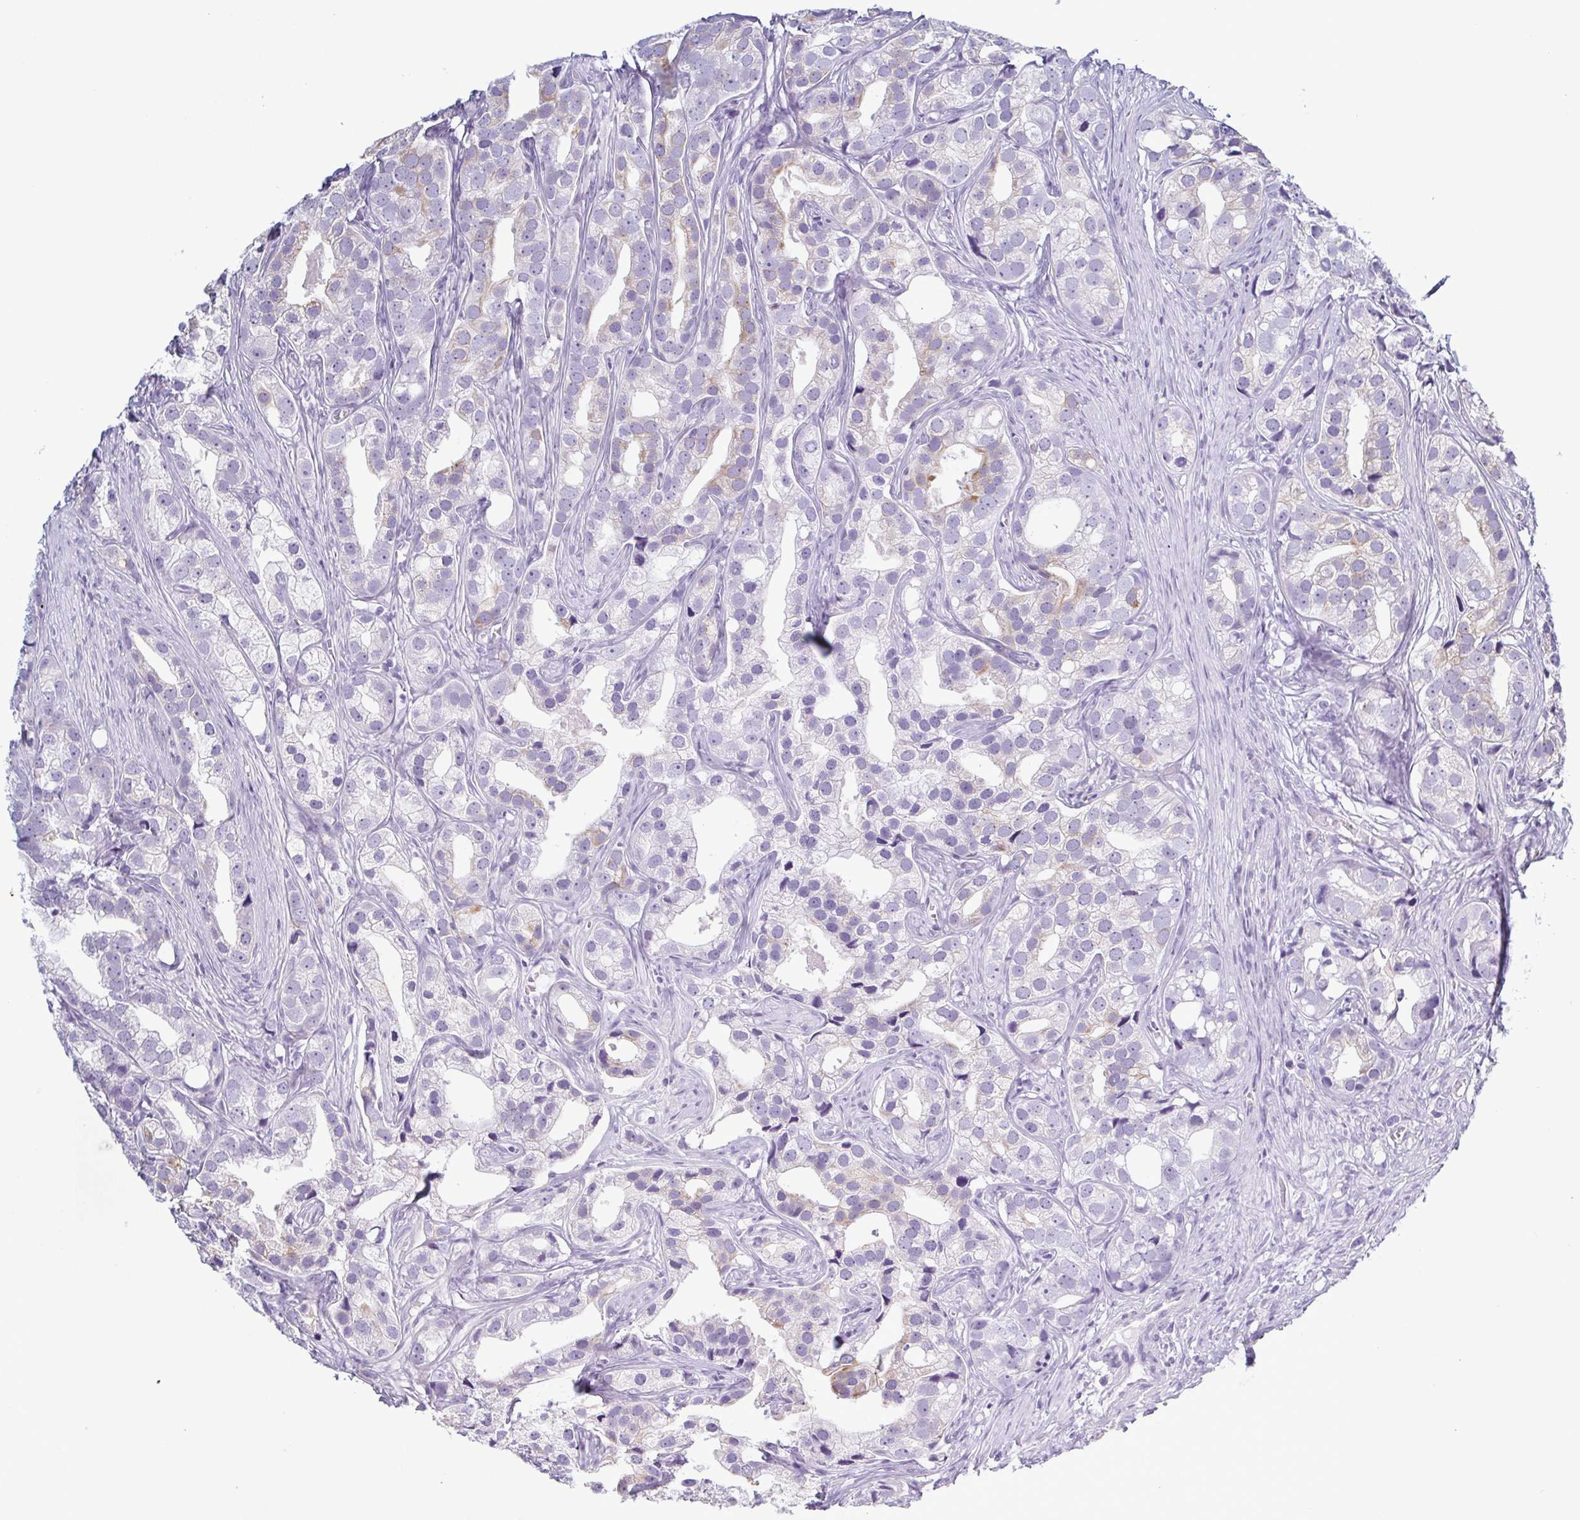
{"staining": {"intensity": "weak", "quantity": "<25%", "location": "cytoplasmic/membranous"}, "tissue": "prostate cancer", "cell_type": "Tumor cells", "image_type": "cancer", "snomed": [{"axis": "morphology", "description": "Adenocarcinoma, High grade"}, {"axis": "topography", "description": "Prostate"}], "caption": "DAB (3,3'-diaminobenzidine) immunohistochemical staining of prostate cancer displays no significant expression in tumor cells. The staining is performed using DAB brown chromogen with nuclei counter-stained in using hematoxylin.", "gene": "KRT10", "patient": {"sex": "male", "age": 75}}